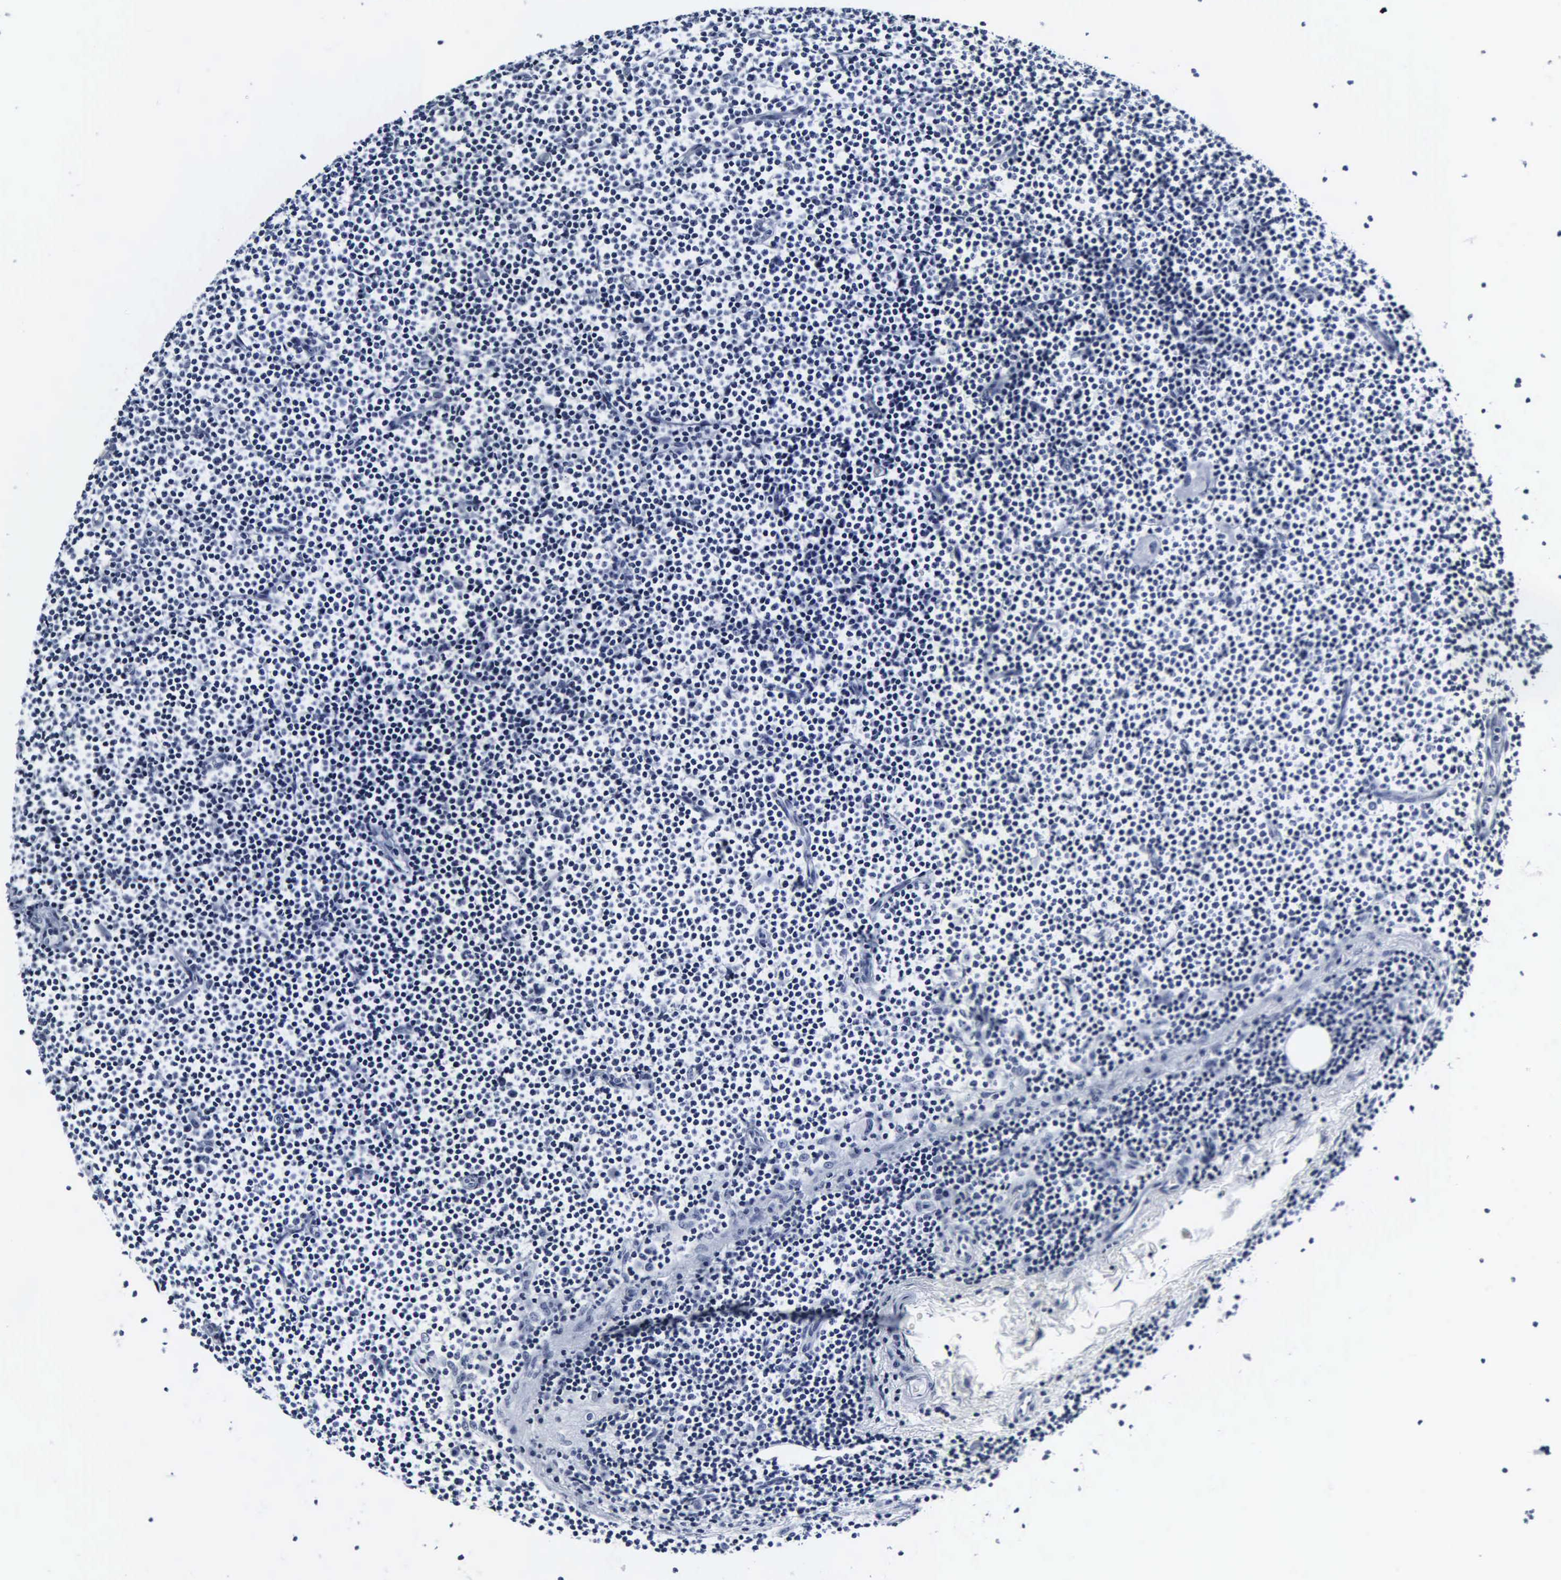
{"staining": {"intensity": "negative", "quantity": "none", "location": "none"}, "tissue": "lymphoma", "cell_type": "Tumor cells", "image_type": "cancer", "snomed": [{"axis": "morphology", "description": "Malignant lymphoma, non-Hodgkin's type, Low grade"}, {"axis": "topography", "description": "Lymph node"}], "caption": "Tumor cells show no significant positivity in malignant lymphoma, non-Hodgkin's type (low-grade). (IHC, brightfield microscopy, high magnification).", "gene": "DGCR2", "patient": {"sex": "female", "age": 69}}